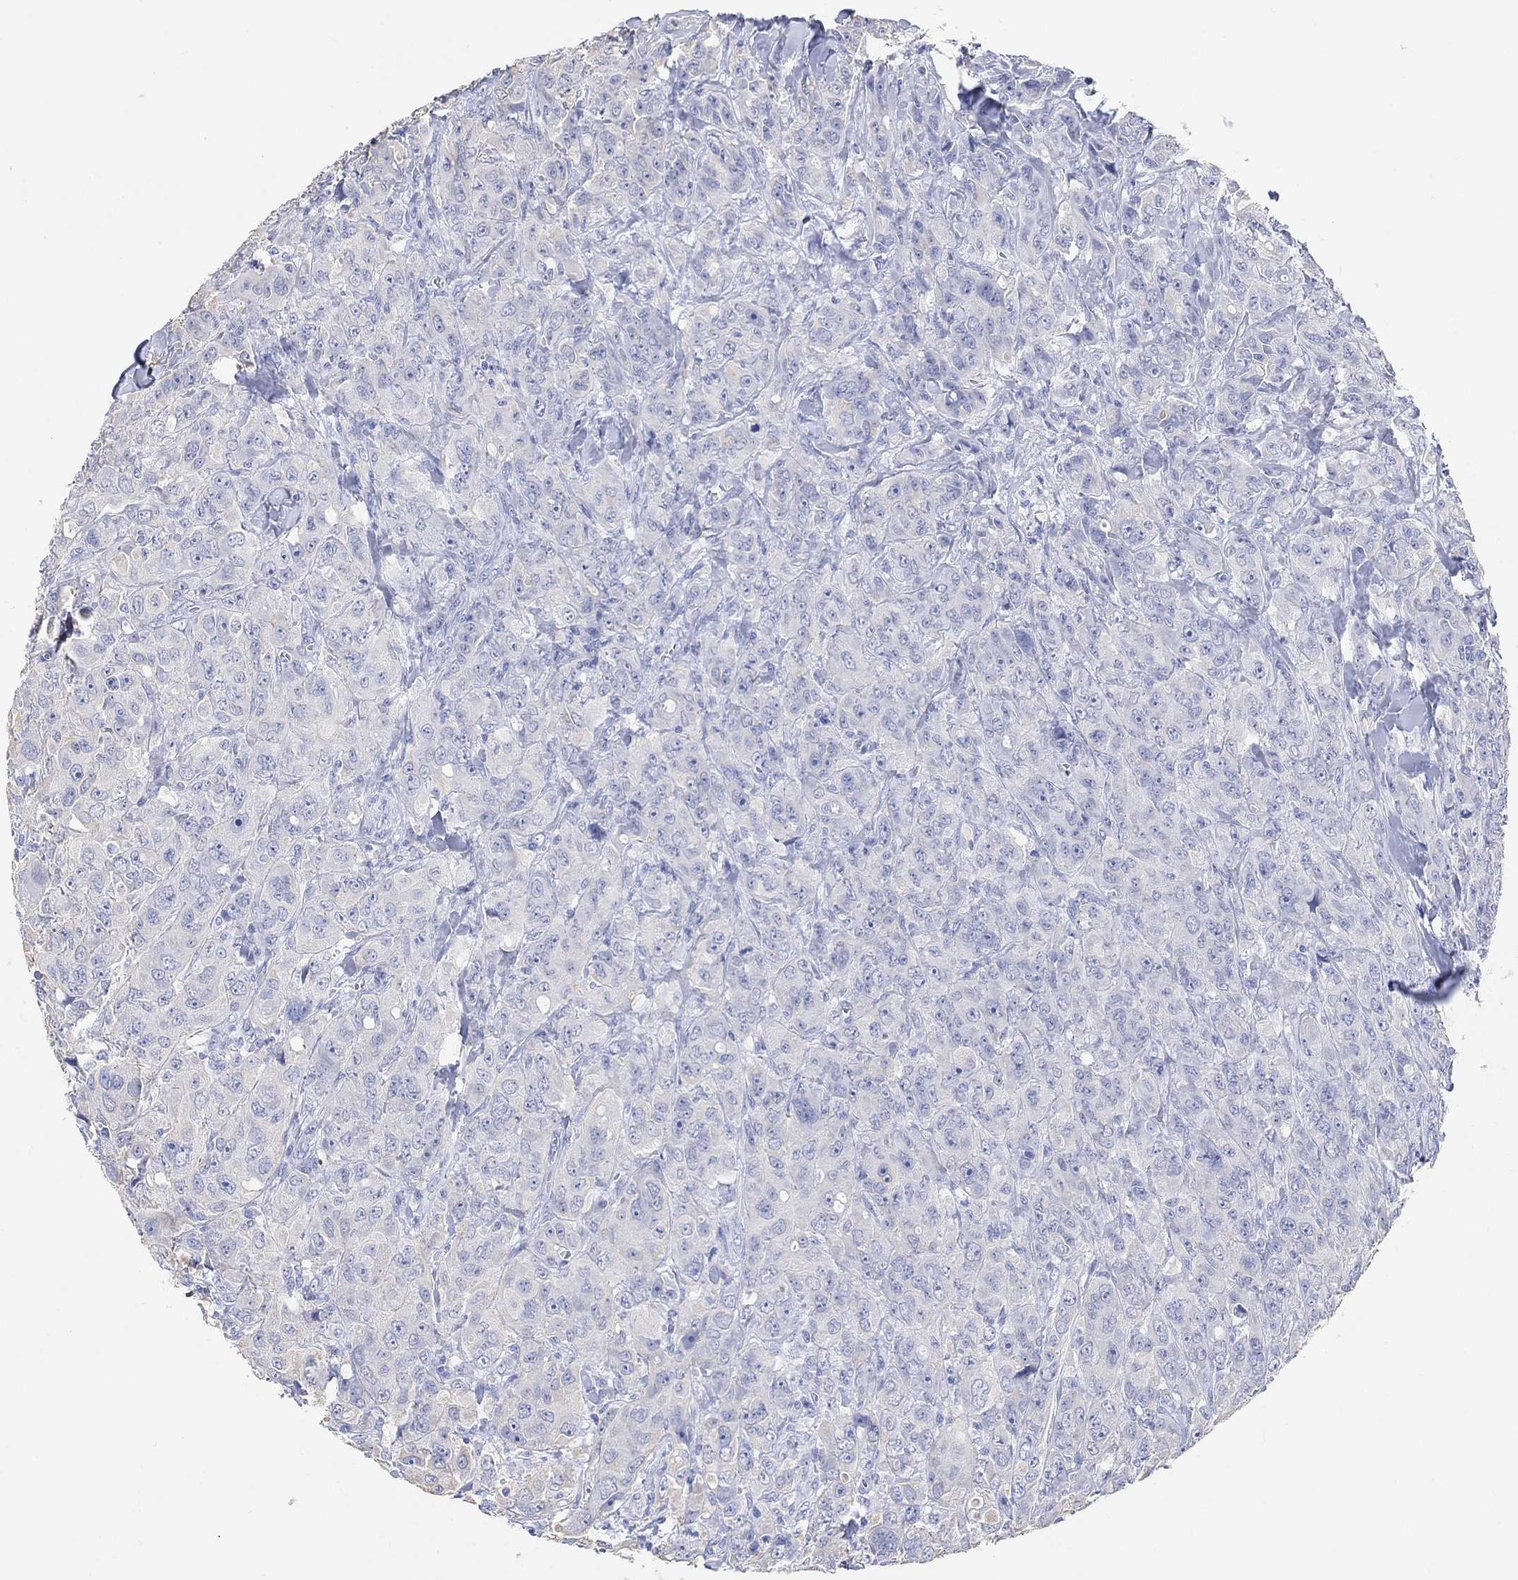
{"staining": {"intensity": "negative", "quantity": "none", "location": "none"}, "tissue": "breast cancer", "cell_type": "Tumor cells", "image_type": "cancer", "snomed": [{"axis": "morphology", "description": "Duct carcinoma"}, {"axis": "topography", "description": "Breast"}], "caption": "Immunohistochemistry image of breast cancer stained for a protein (brown), which shows no expression in tumor cells.", "gene": "TYR", "patient": {"sex": "female", "age": 43}}